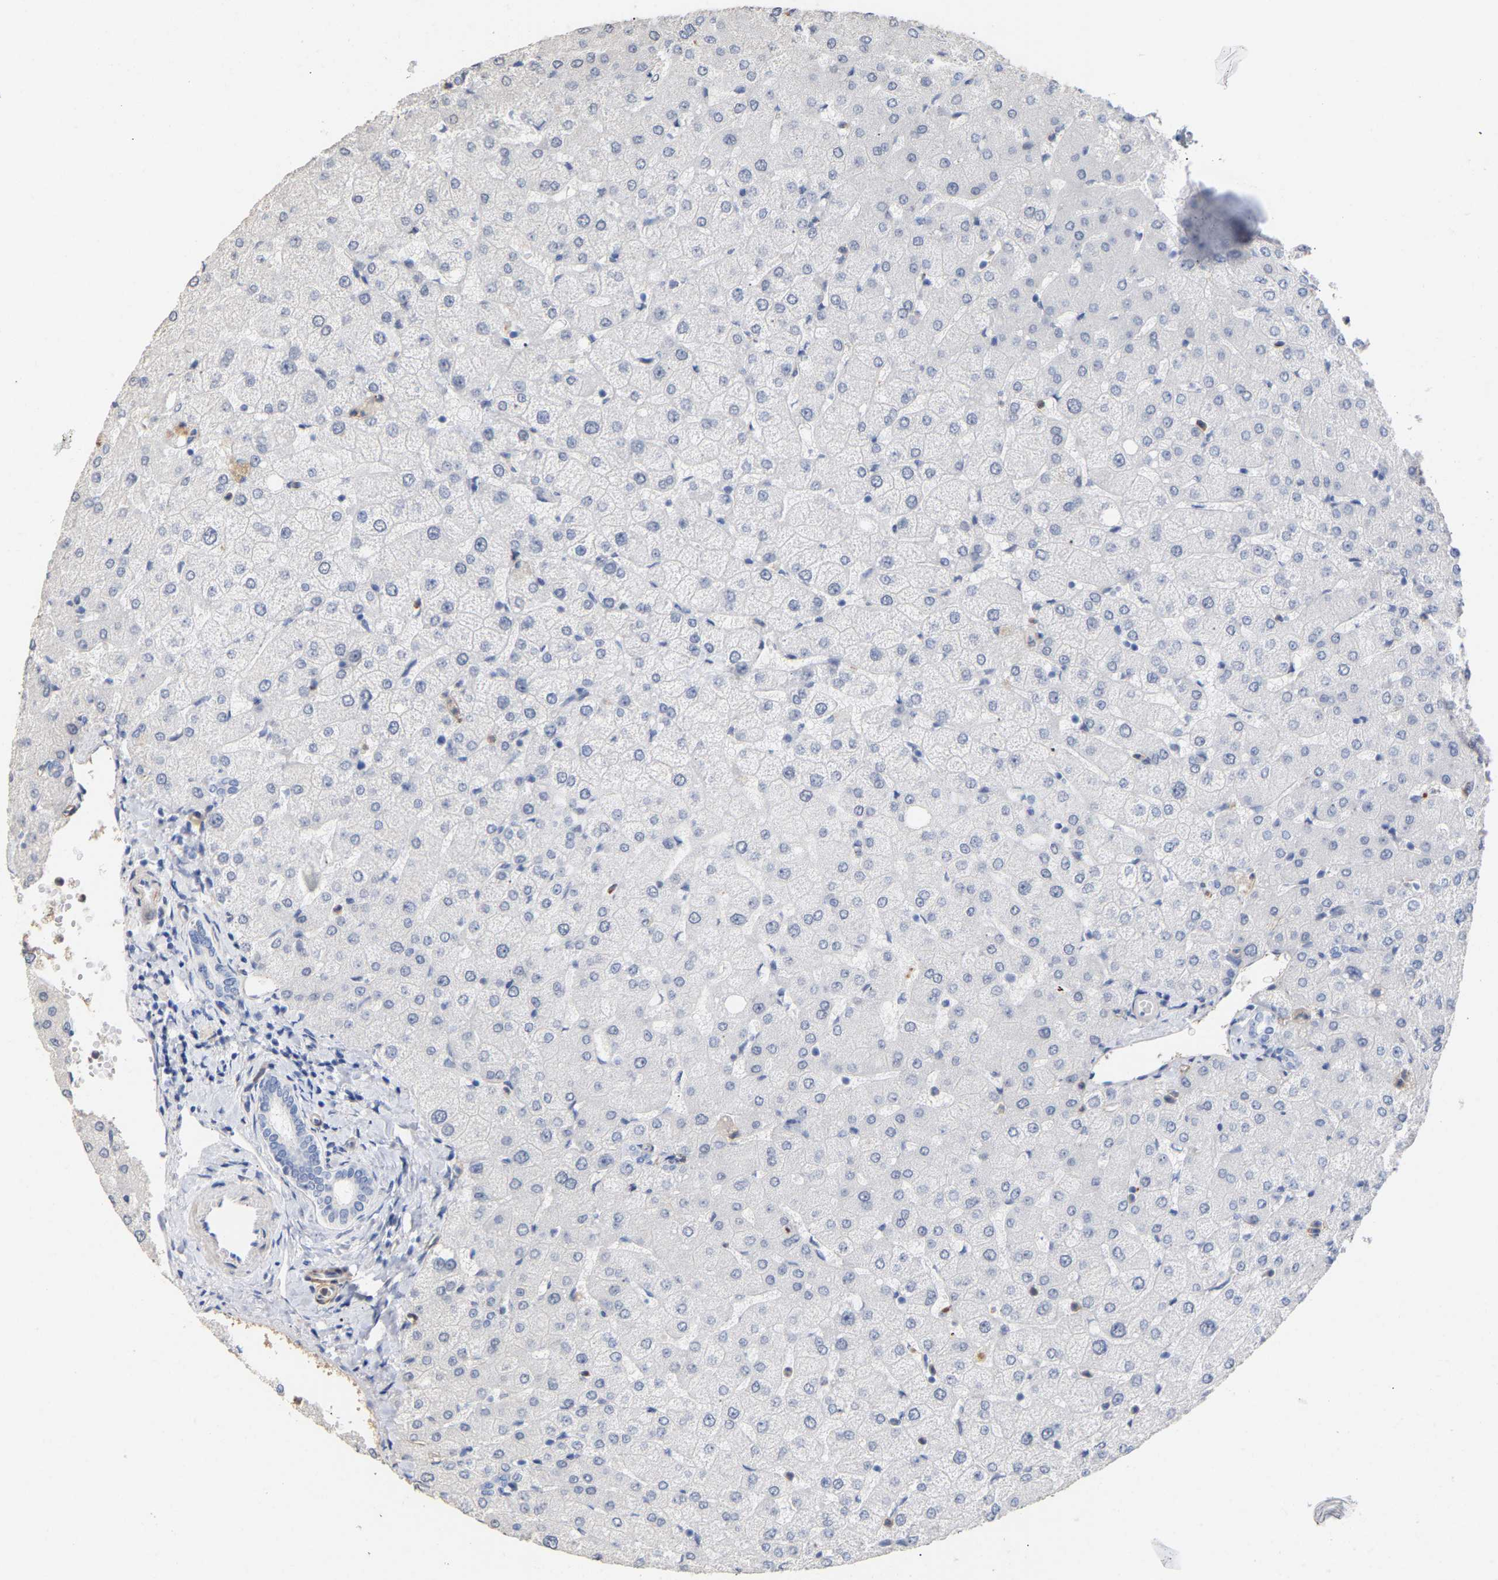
{"staining": {"intensity": "negative", "quantity": "none", "location": "none"}, "tissue": "liver", "cell_type": "Cholangiocytes", "image_type": "normal", "snomed": [{"axis": "morphology", "description": "Normal tissue, NOS"}, {"axis": "topography", "description": "Liver"}], "caption": "High power microscopy photomicrograph of an immunohistochemistry histopathology image of benign liver, revealing no significant staining in cholangiocytes.", "gene": "AMPH", "patient": {"sex": "female", "age": 54}}